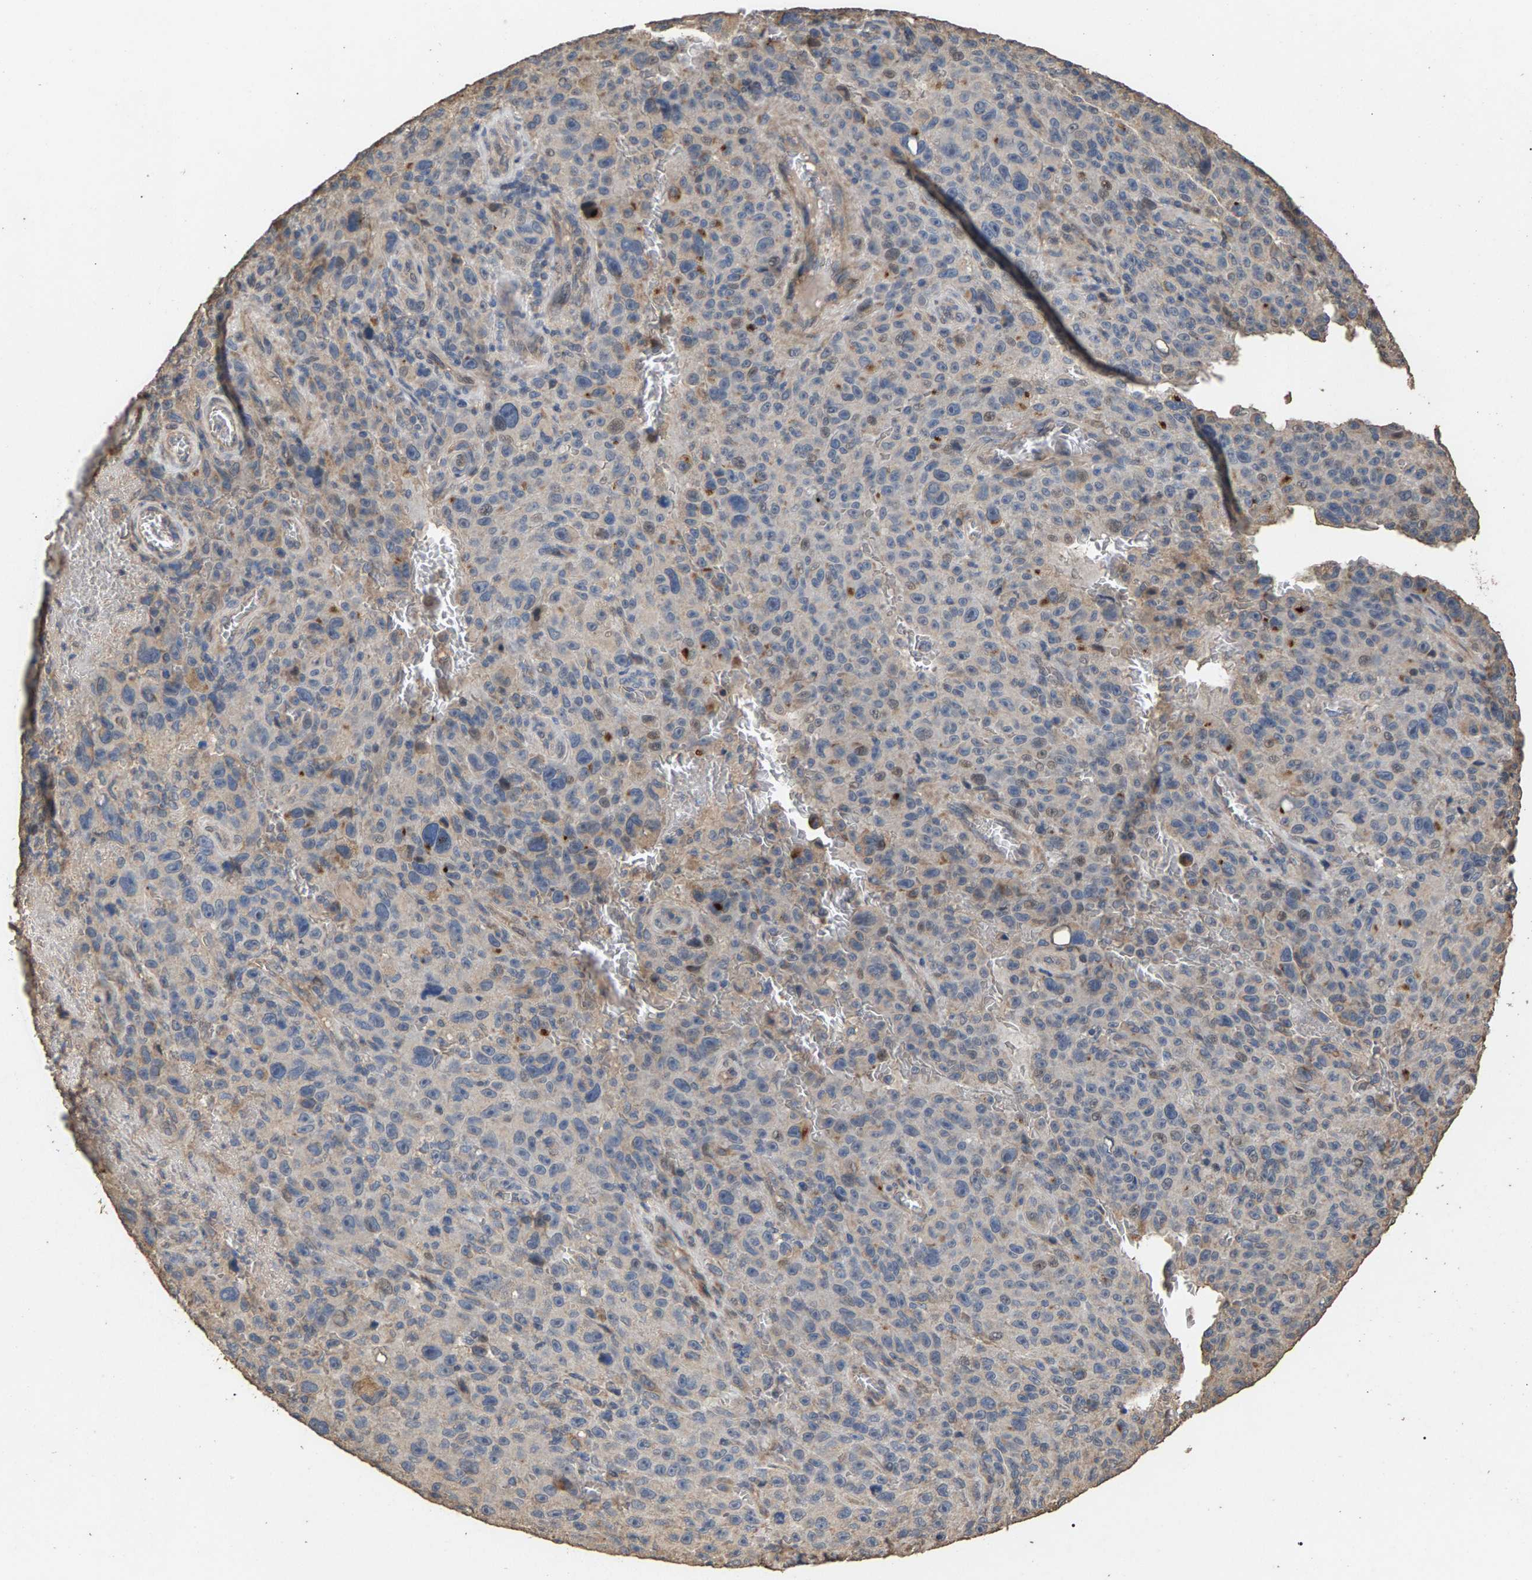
{"staining": {"intensity": "negative", "quantity": "none", "location": "none"}, "tissue": "melanoma", "cell_type": "Tumor cells", "image_type": "cancer", "snomed": [{"axis": "morphology", "description": "Malignant melanoma, NOS"}, {"axis": "topography", "description": "Skin"}], "caption": "Protein analysis of melanoma shows no significant staining in tumor cells.", "gene": "HTRA3", "patient": {"sex": "female", "age": 82}}